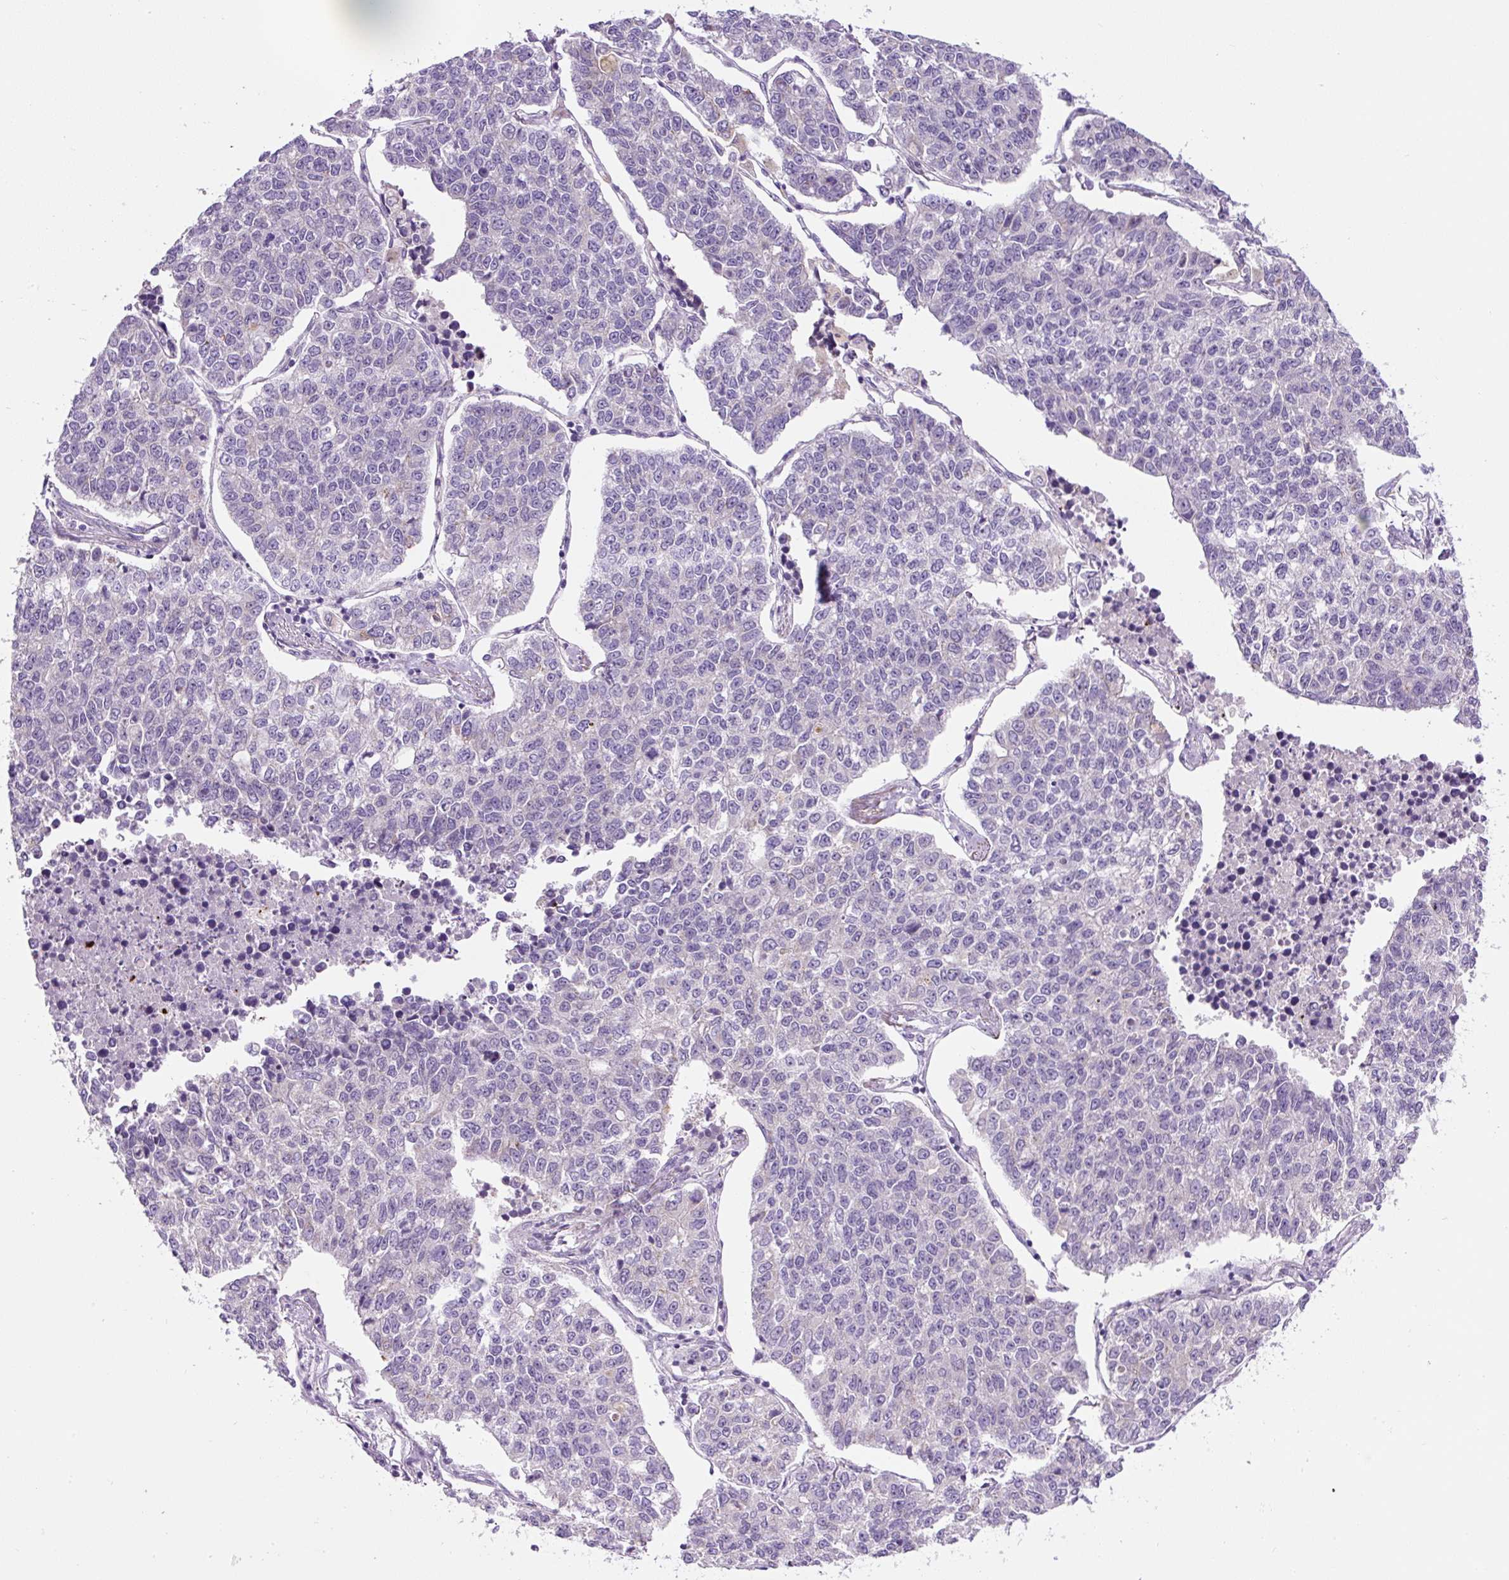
{"staining": {"intensity": "negative", "quantity": "none", "location": "none"}, "tissue": "lung cancer", "cell_type": "Tumor cells", "image_type": "cancer", "snomed": [{"axis": "morphology", "description": "Adenocarcinoma, NOS"}, {"axis": "topography", "description": "Lung"}], "caption": "Histopathology image shows no significant protein staining in tumor cells of lung cancer (adenocarcinoma).", "gene": "OGDHL", "patient": {"sex": "male", "age": 49}}